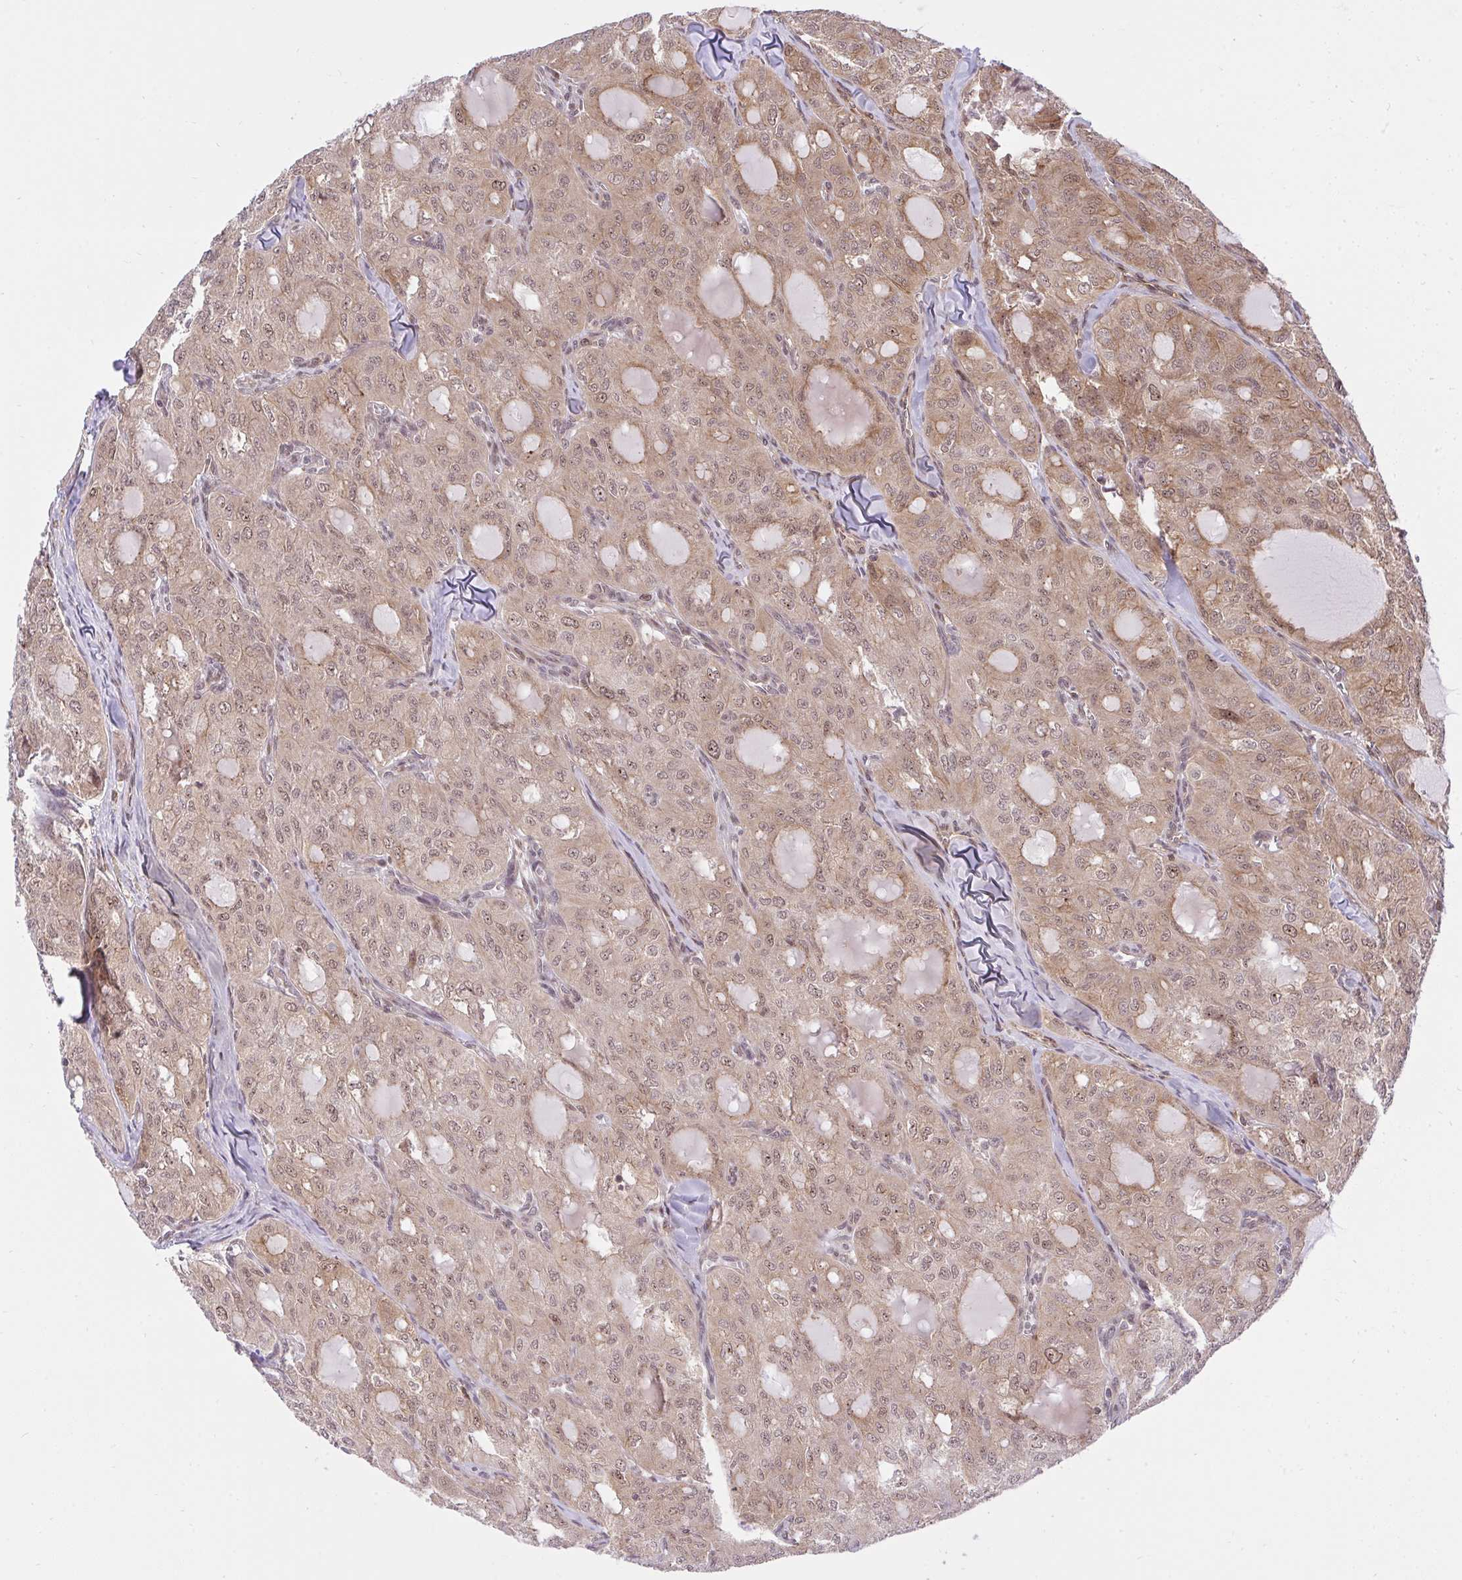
{"staining": {"intensity": "weak", "quantity": ">75%", "location": "cytoplasmic/membranous"}, "tissue": "thyroid cancer", "cell_type": "Tumor cells", "image_type": "cancer", "snomed": [{"axis": "morphology", "description": "Follicular adenoma carcinoma, NOS"}, {"axis": "topography", "description": "Thyroid gland"}], "caption": "Tumor cells demonstrate low levels of weak cytoplasmic/membranous expression in approximately >75% of cells in thyroid cancer.", "gene": "ERI1", "patient": {"sex": "male", "age": 75}}